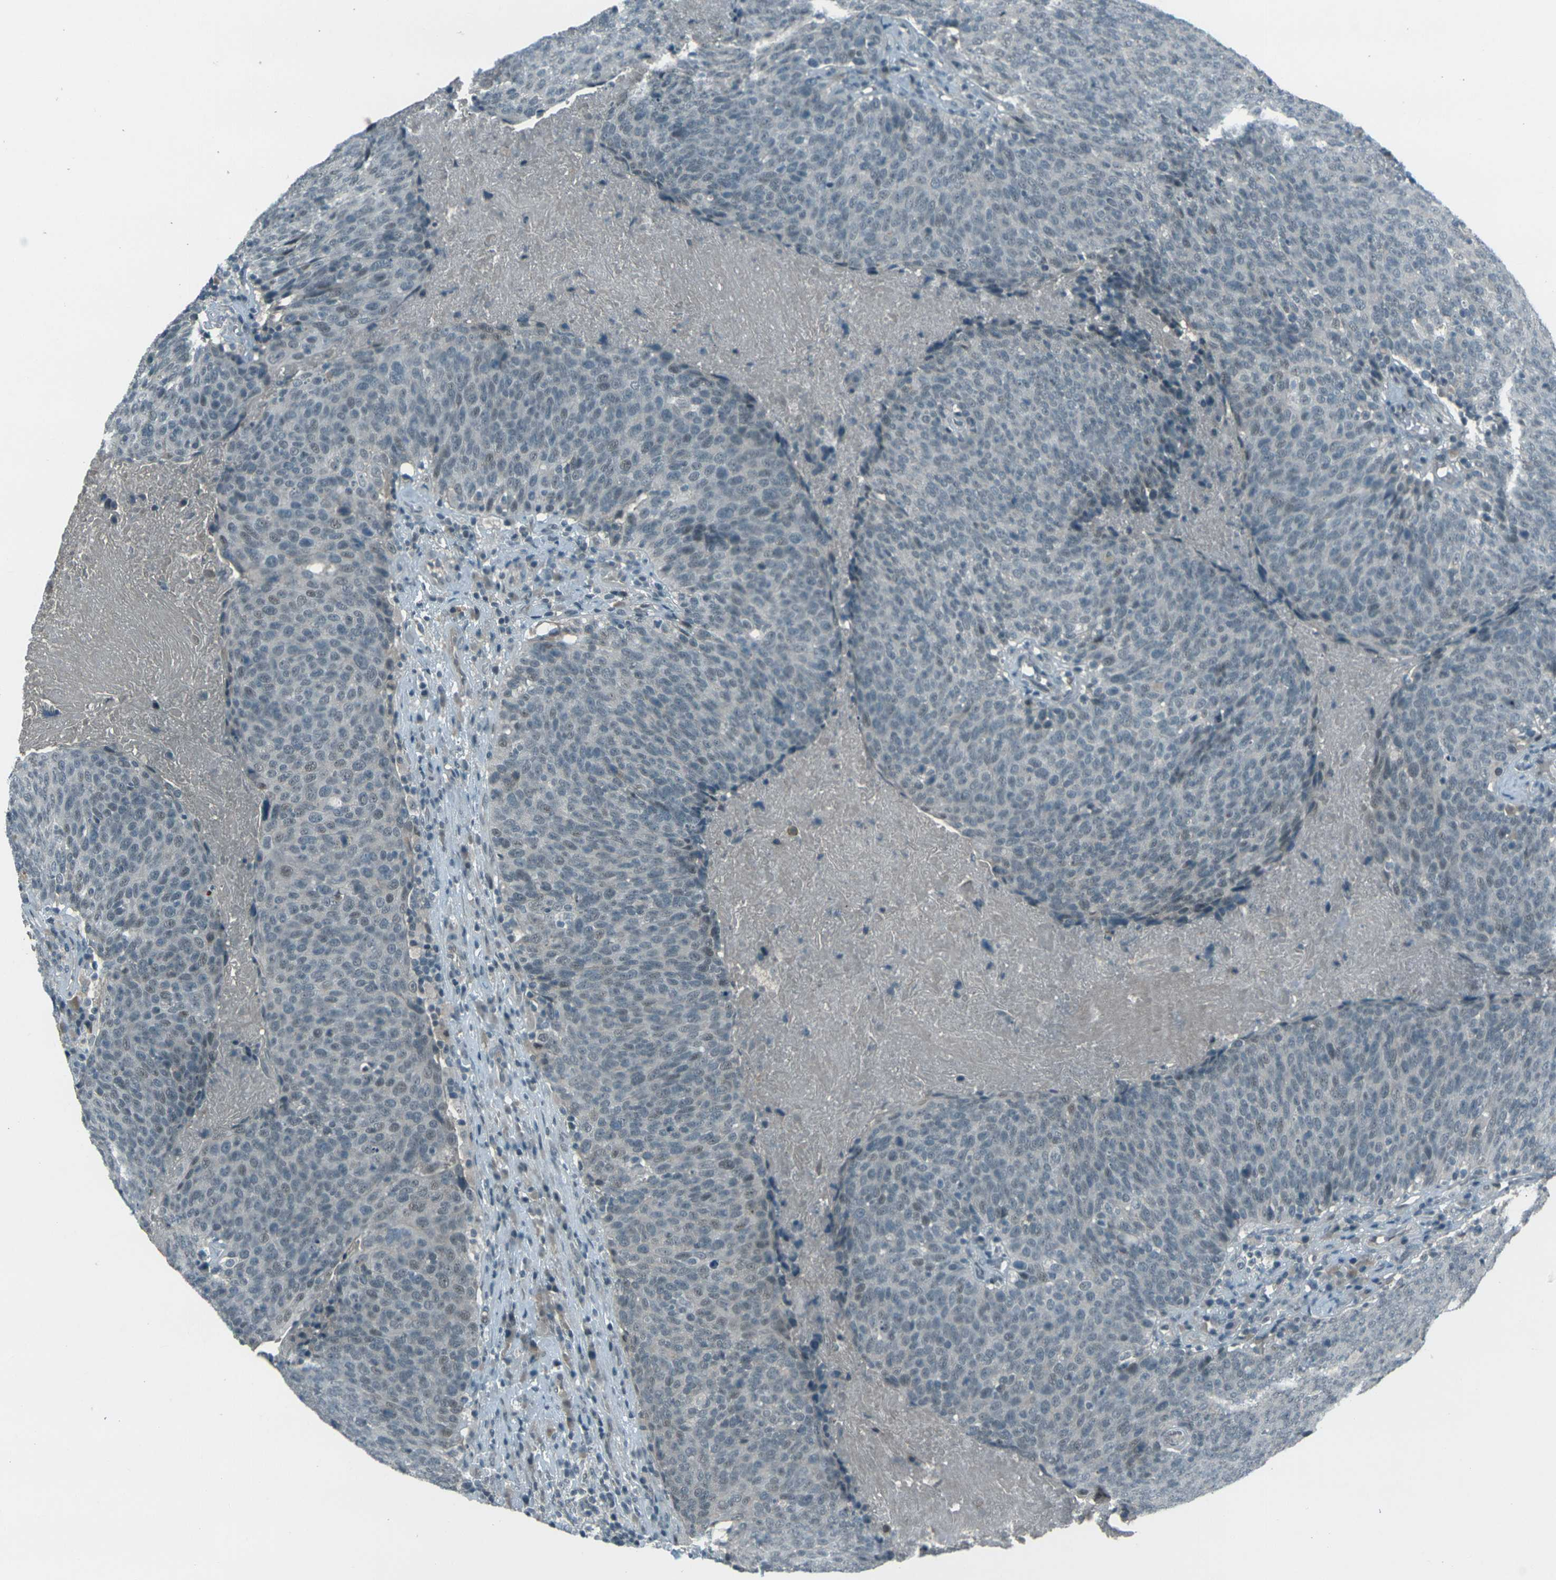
{"staining": {"intensity": "negative", "quantity": "none", "location": "none"}, "tissue": "head and neck cancer", "cell_type": "Tumor cells", "image_type": "cancer", "snomed": [{"axis": "morphology", "description": "Squamous cell carcinoma, NOS"}, {"axis": "morphology", "description": "Squamous cell carcinoma, metastatic, NOS"}, {"axis": "topography", "description": "Lymph node"}, {"axis": "topography", "description": "Head-Neck"}], "caption": "Head and neck squamous cell carcinoma was stained to show a protein in brown. There is no significant expression in tumor cells.", "gene": "GPR19", "patient": {"sex": "male", "age": 62}}